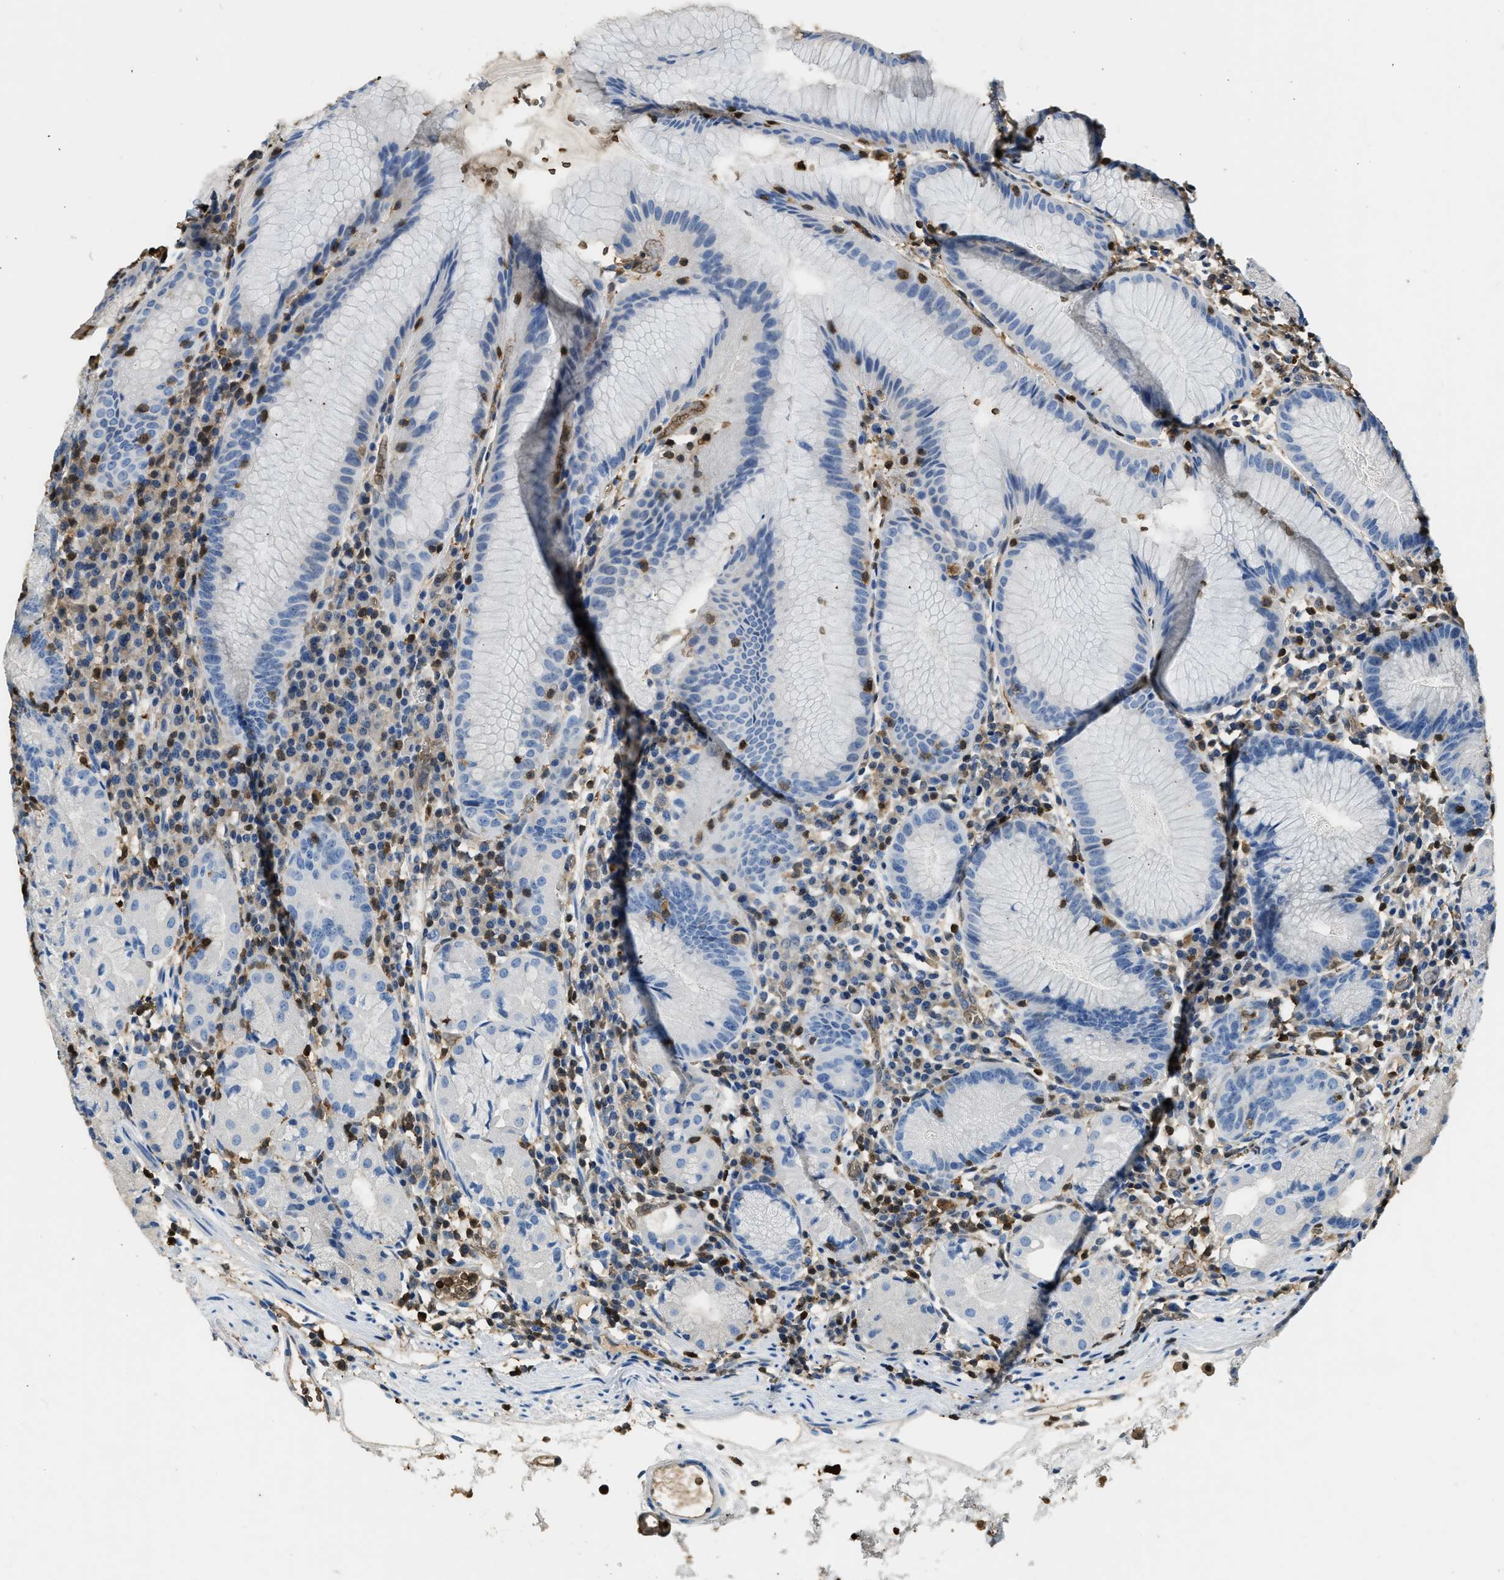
{"staining": {"intensity": "negative", "quantity": "none", "location": "none"}, "tissue": "stomach", "cell_type": "Glandular cells", "image_type": "normal", "snomed": [{"axis": "morphology", "description": "Normal tissue, NOS"}, {"axis": "topography", "description": "Stomach"}, {"axis": "topography", "description": "Stomach, lower"}], "caption": "IHC of benign human stomach reveals no expression in glandular cells.", "gene": "ARHGDIB", "patient": {"sex": "female", "age": 75}}